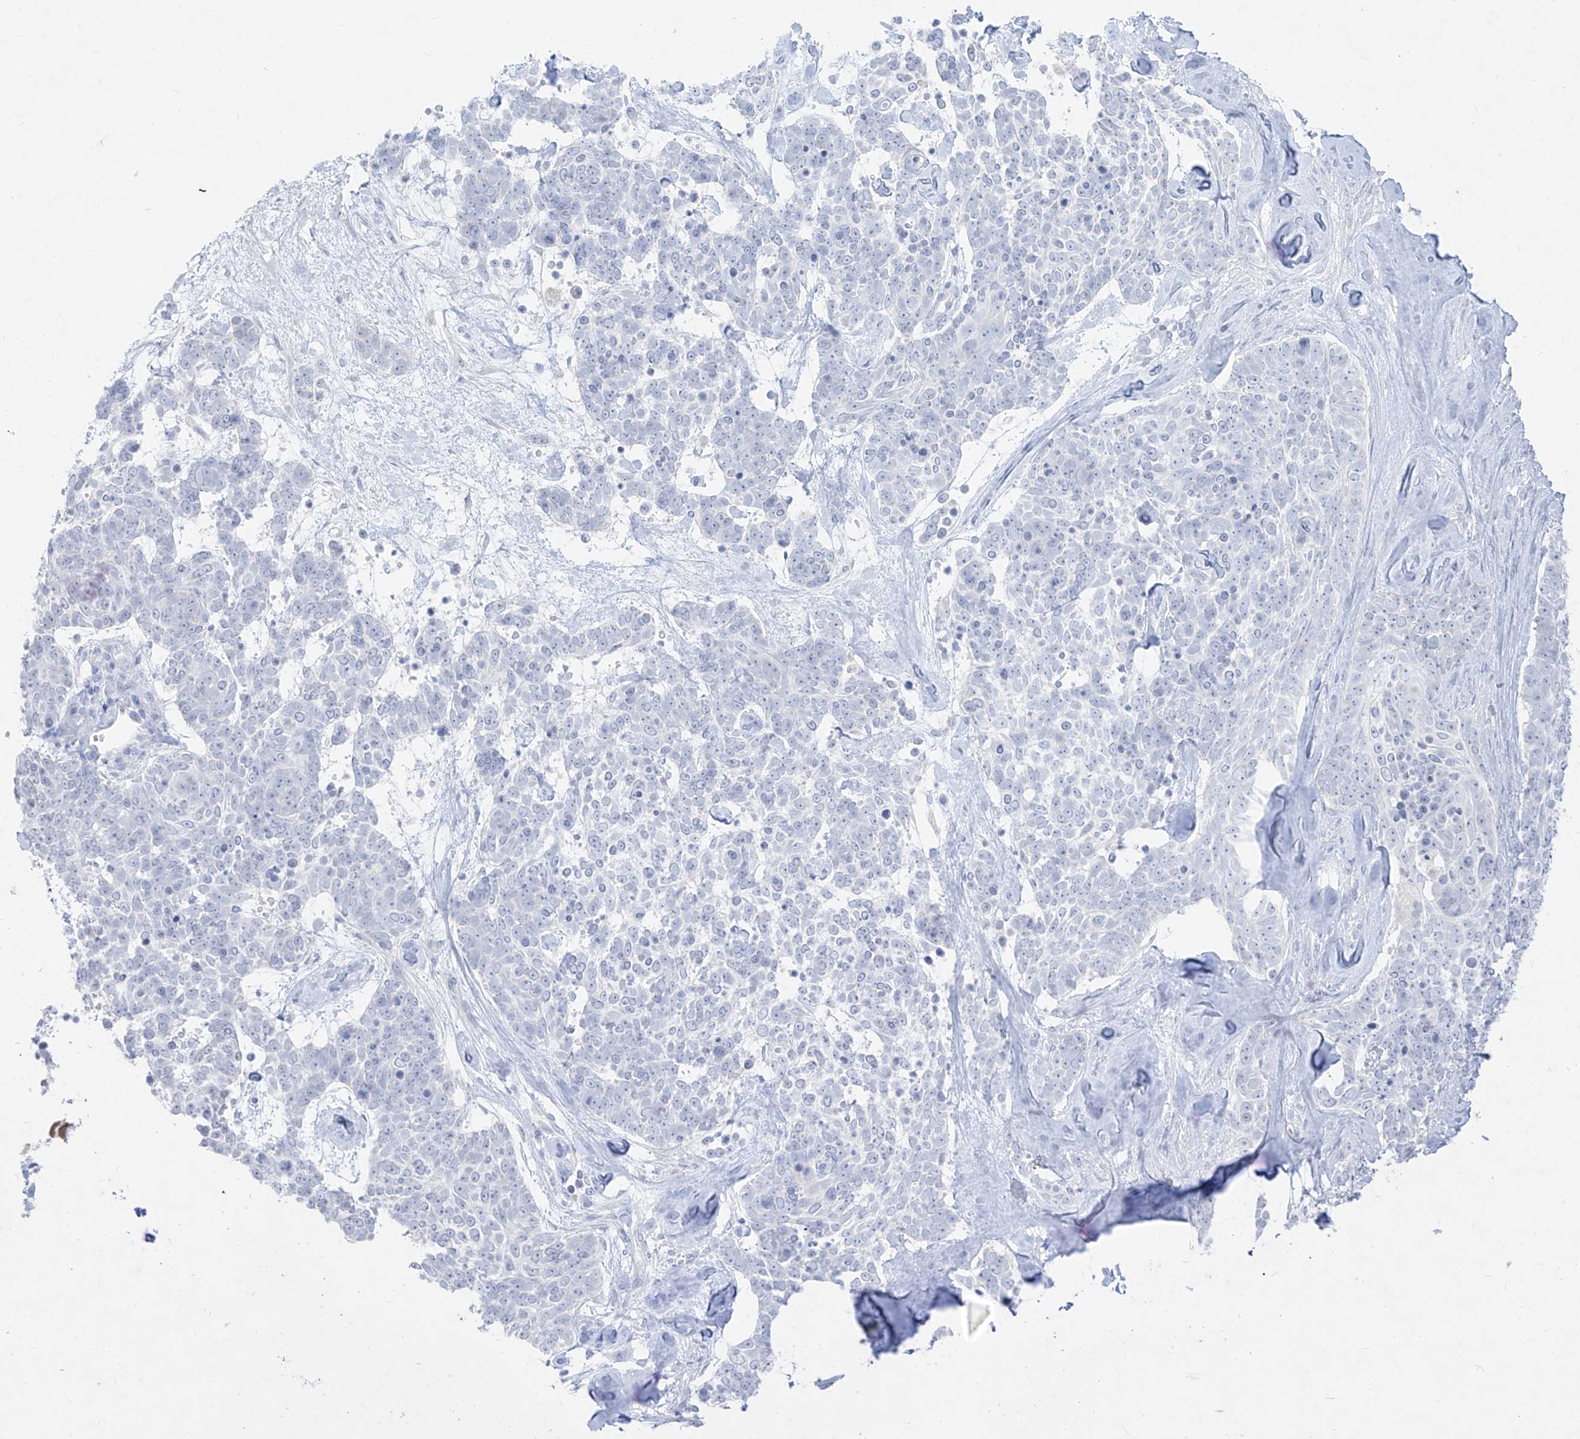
{"staining": {"intensity": "negative", "quantity": "none", "location": "none"}, "tissue": "skin cancer", "cell_type": "Tumor cells", "image_type": "cancer", "snomed": [{"axis": "morphology", "description": "Basal cell carcinoma"}, {"axis": "topography", "description": "Skin"}], "caption": "High power microscopy micrograph of an immunohistochemistry histopathology image of skin cancer, revealing no significant expression in tumor cells.", "gene": "TGM4", "patient": {"sex": "female", "age": 81}}